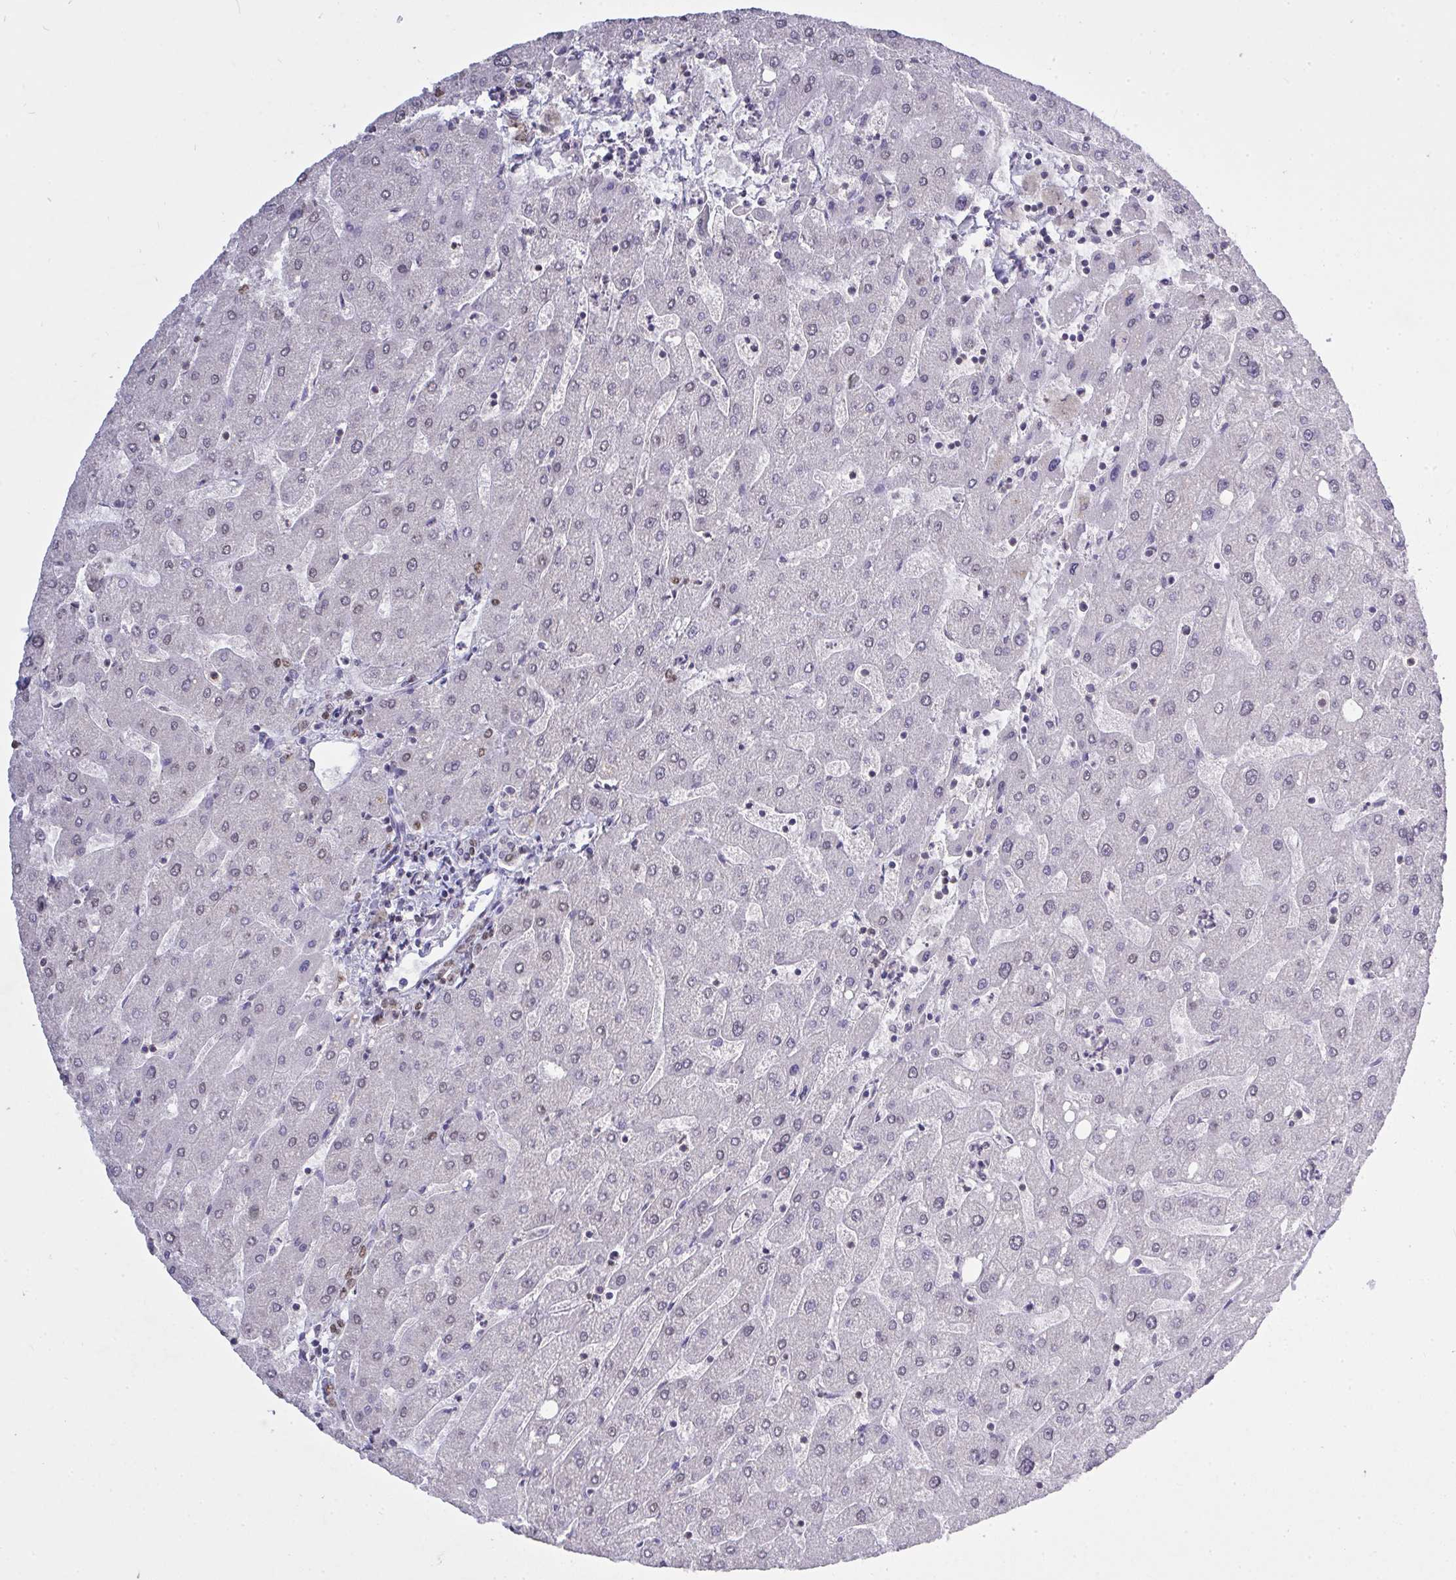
{"staining": {"intensity": "weak", "quantity": "<25%", "location": "nuclear"}, "tissue": "liver", "cell_type": "Cholangiocytes", "image_type": "normal", "snomed": [{"axis": "morphology", "description": "Normal tissue, NOS"}, {"axis": "topography", "description": "Liver"}], "caption": "This is an immunohistochemistry image of unremarkable human liver. There is no expression in cholangiocytes.", "gene": "SEMA6B", "patient": {"sex": "male", "age": 67}}